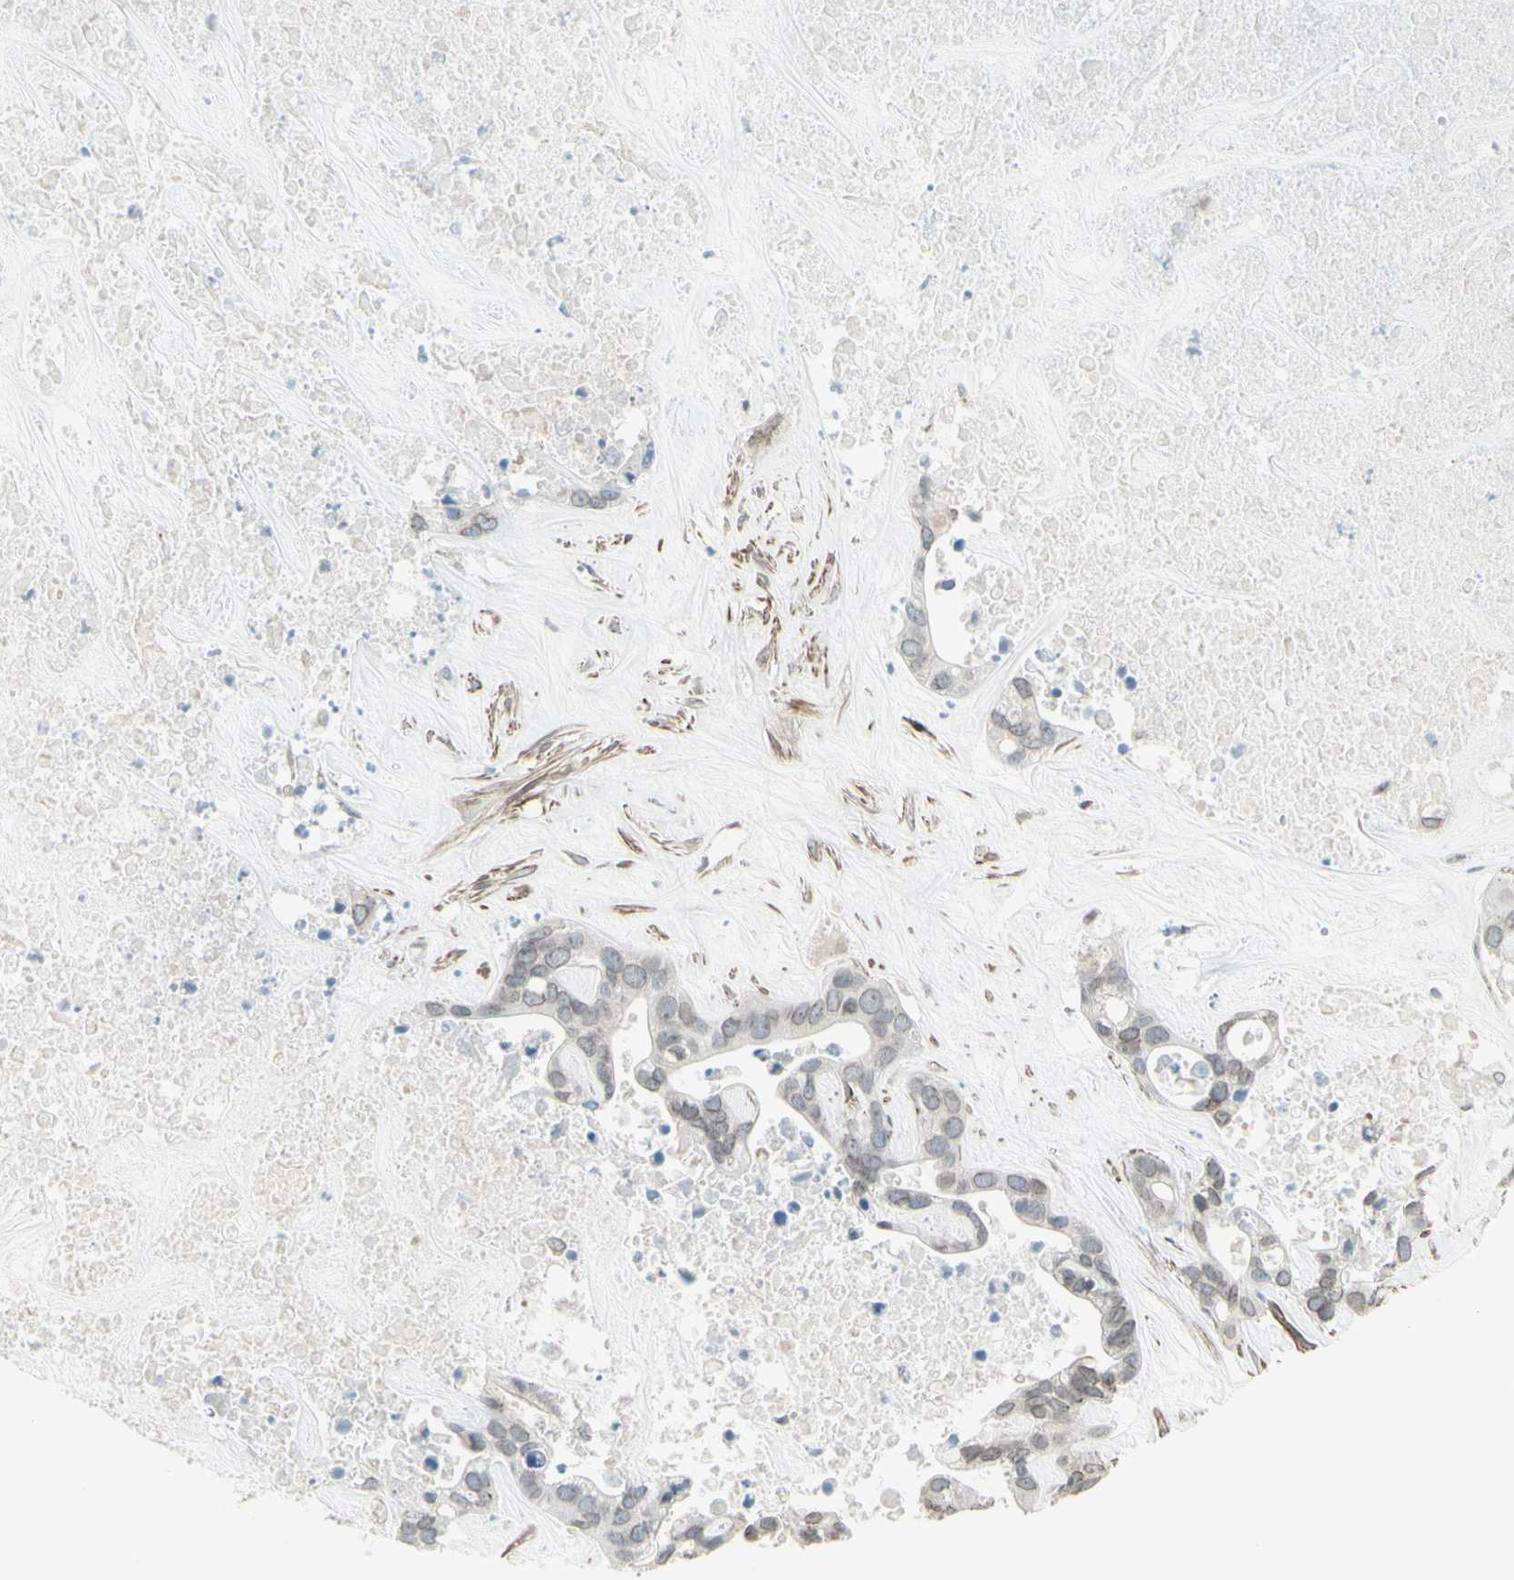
{"staining": {"intensity": "weak", "quantity": ">75%", "location": "cytoplasmic/membranous,nuclear"}, "tissue": "liver cancer", "cell_type": "Tumor cells", "image_type": "cancer", "snomed": [{"axis": "morphology", "description": "Cholangiocarcinoma"}, {"axis": "topography", "description": "Liver"}], "caption": "Protein analysis of cholangiocarcinoma (liver) tissue reveals weak cytoplasmic/membranous and nuclear positivity in approximately >75% of tumor cells.", "gene": "DTX3L", "patient": {"sex": "female", "age": 65}}